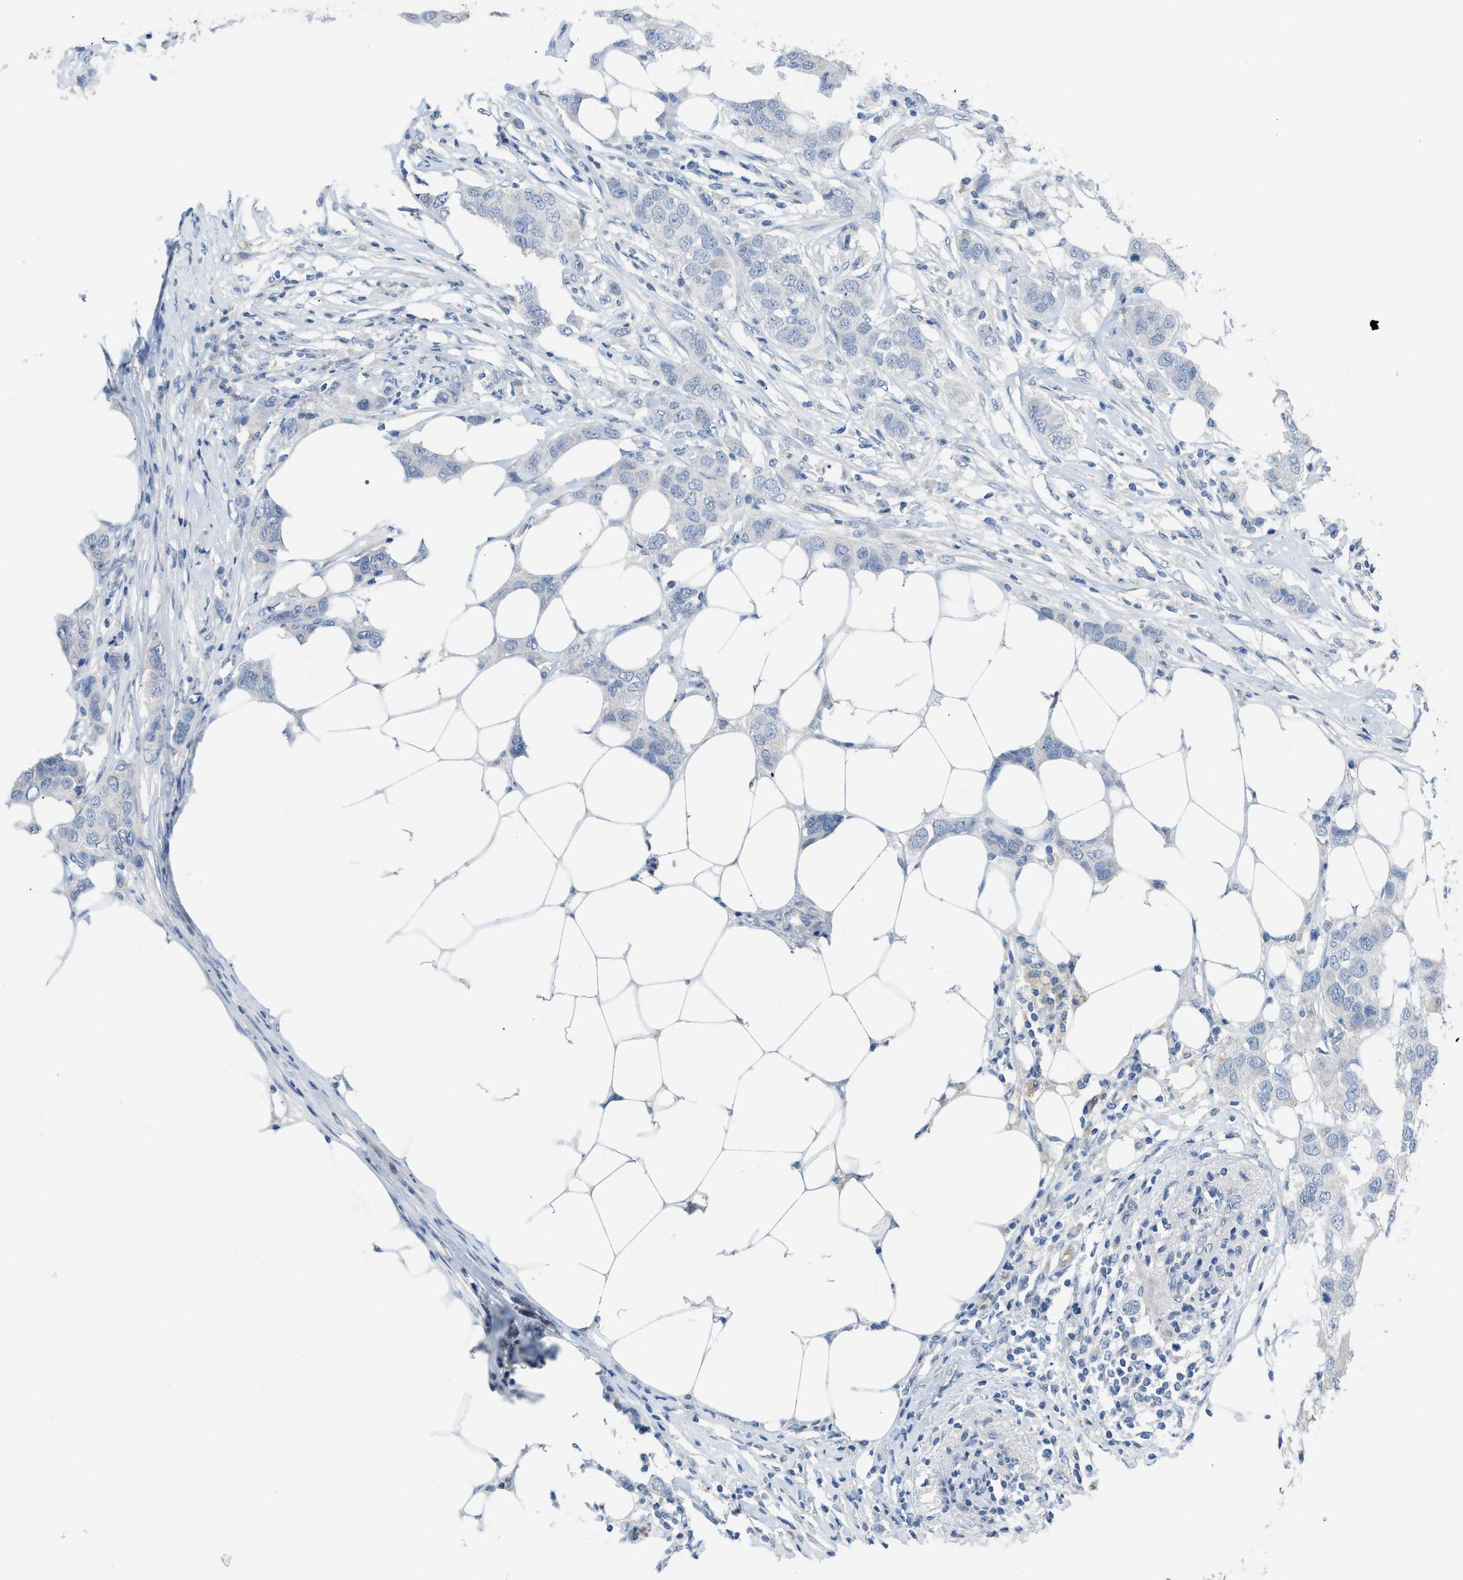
{"staining": {"intensity": "negative", "quantity": "none", "location": "none"}, "tissue": "breast cancer", "cell_type": "Tumor cells", "image_type": "cancer", "snomed": [{"axis": "morphology", "description": "Duct carcinoma"}, {"axis": "topography", "description": "Breast"}], "caption": "The histopathology image shows no significant expression in tumor cells of breast cancer (infiltrating ductal carcinoma). Brightfield microscopy of IHC stained with DAB (brown) and hematoxylin (blue), captured at high magnification.", "gene": "HPX", "patient": {"sex": "female", "age": 50}}